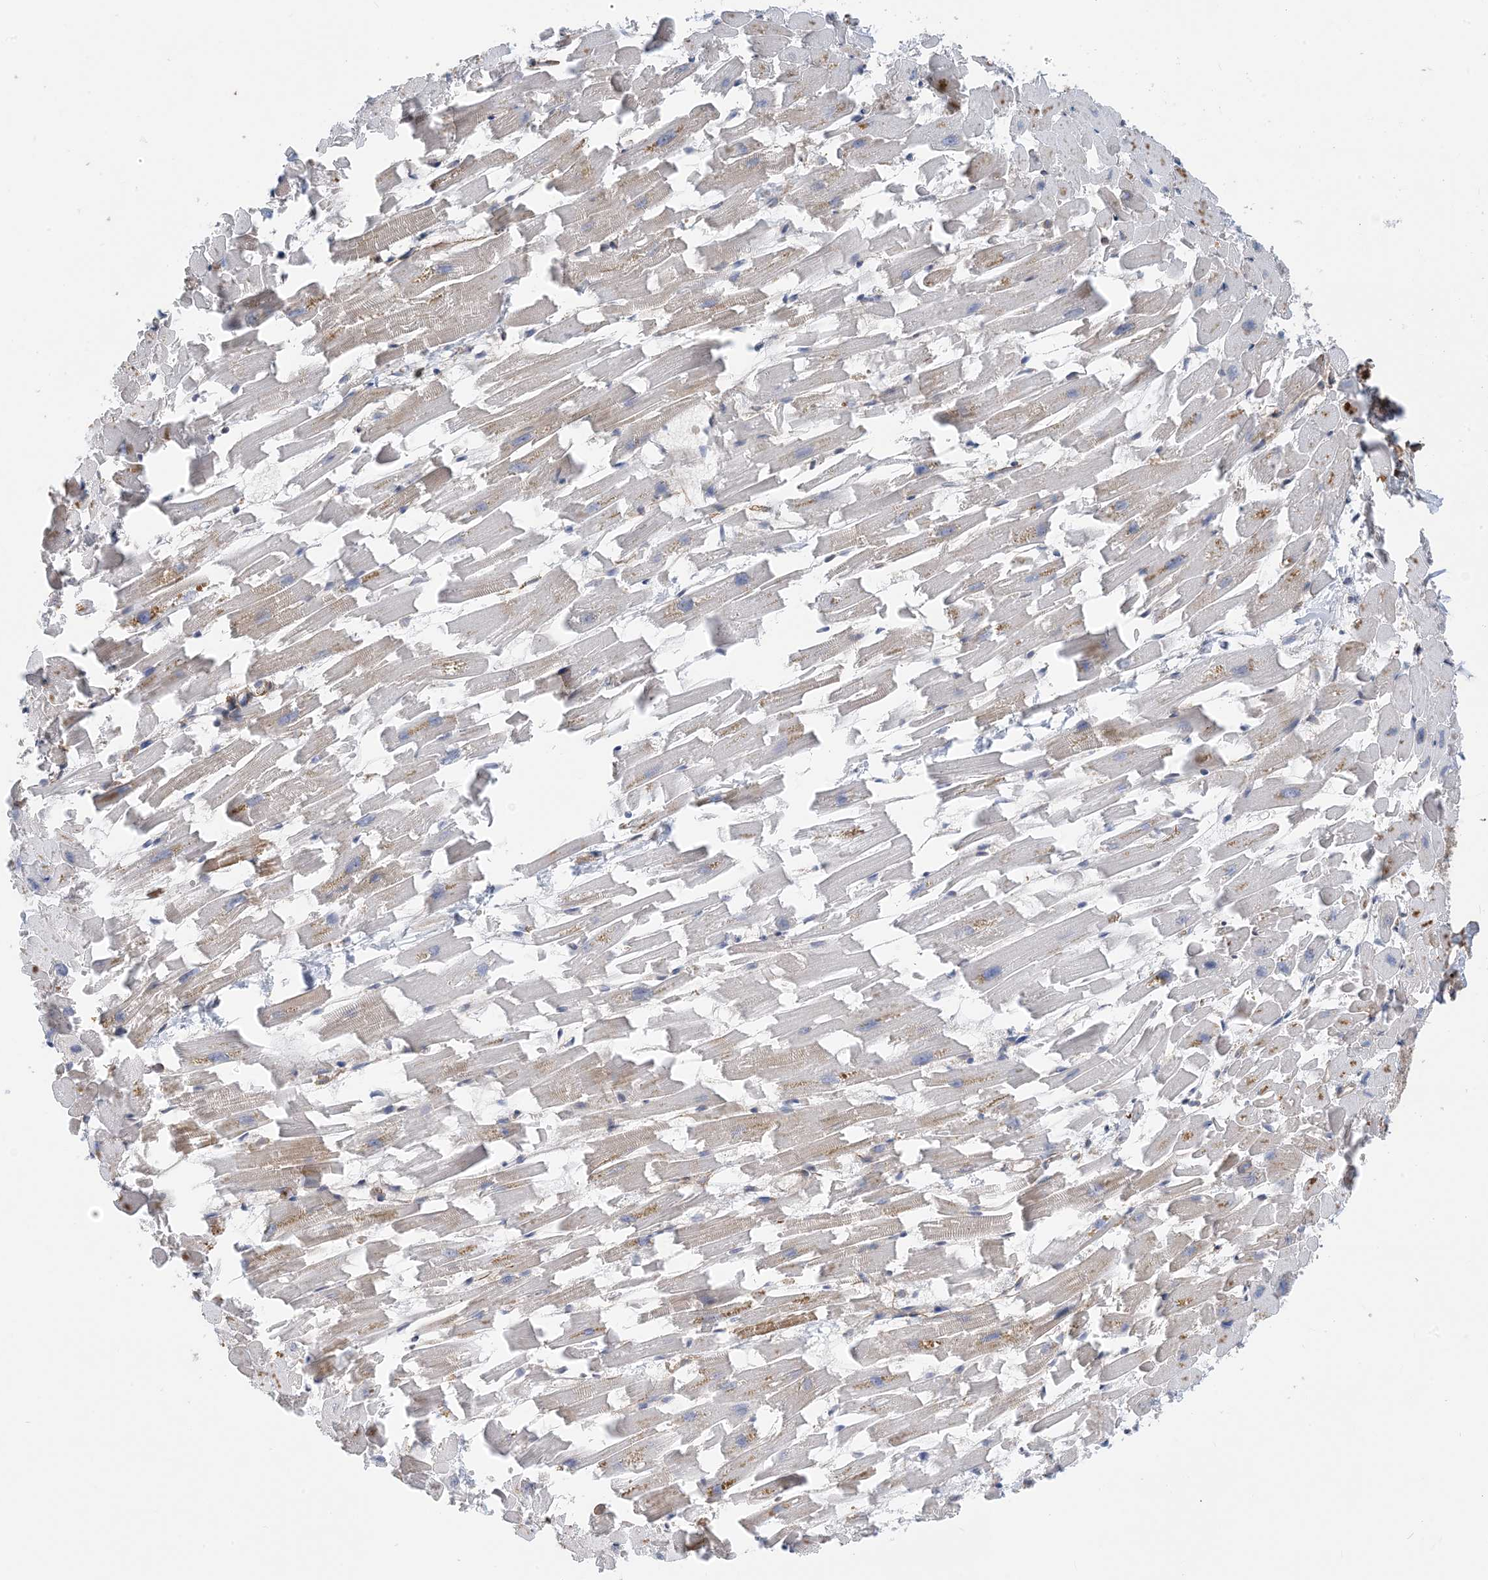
{"staining": {"intensity": "weak", "quantity": "<25%", "location": "cytoplasmic/membranous"}, "tissue": "heart muscle", "cell_type": "Cardiomyocytes", "image_type": "normal", "snomed": [{"axis": "morphology", "description": "Normal tissue, NOS"}, {"axis": "topography", "description": "Heart"}], "caption": "Immunohistochemistry (IHC) of normal human heart muscle reveals no positivity in cardiomyocytes. (DAB (3,3'-diaminobenzidine) immunohistochemistry (IHC) visualized using brightfield microscopy, high magnification).", "gene": "HS1BP3", "patient": {"sex": "female", "age": 64}}